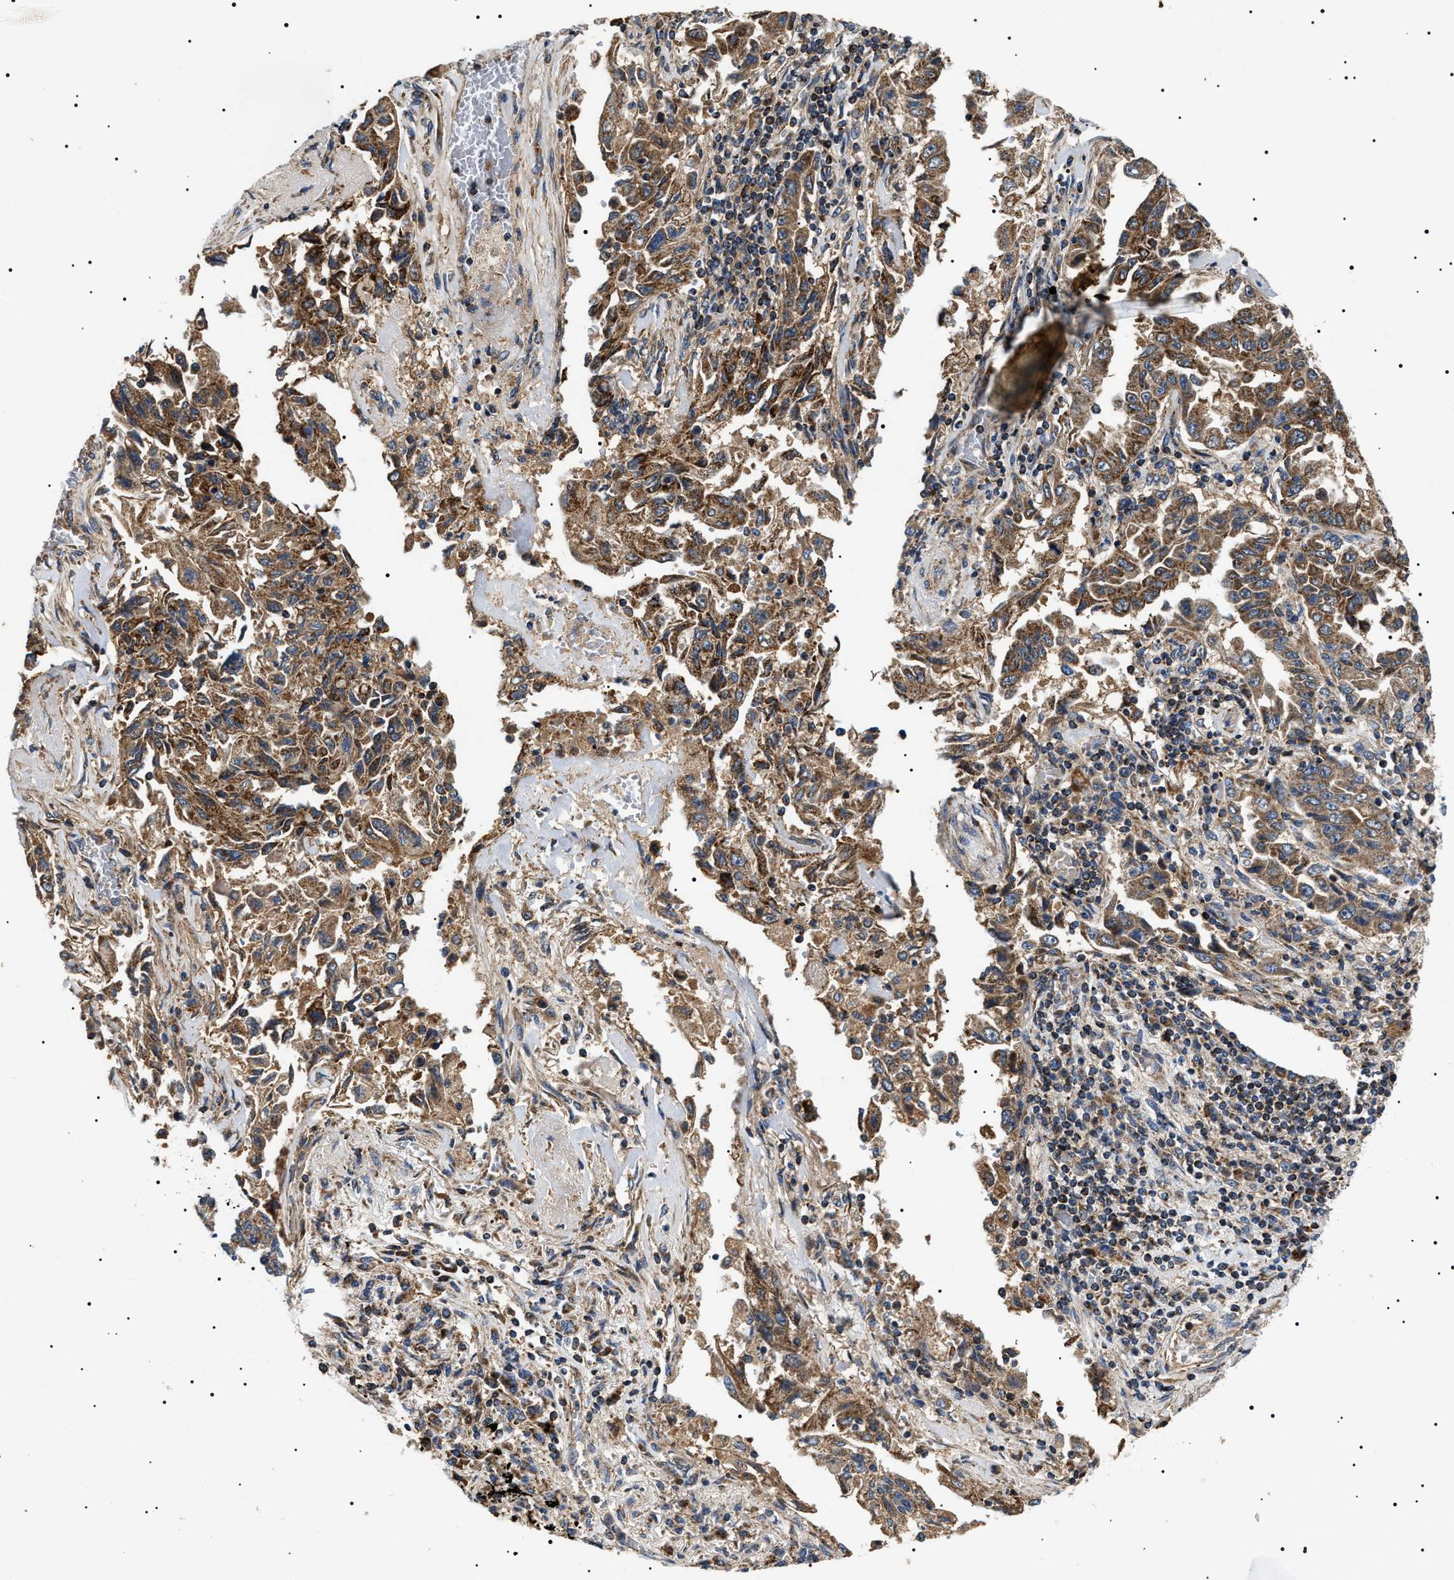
{"staining": {"intensity": "moderate", "quantity": ">75%", "location": "cytoplasmic/membranous"}, "tissue": "lung cancer", "cell_type": "Tumor cells", "image_type": "cancer", "snomed": [{"axis": "morphology", "description": "Adenocarcinoma, NOS"}, {"axis": "topography", "description": "Lung"}], "caption": "The immunohistochemical stain highlights moderate cytoplasmic/membranous positivity in tumor cells of lung cancer tissue. (brown staining indicates protein expression, while blue staining denotes nuclei).", "gene": "OXSM", "patient": {"sex": "female", "age": 51}}